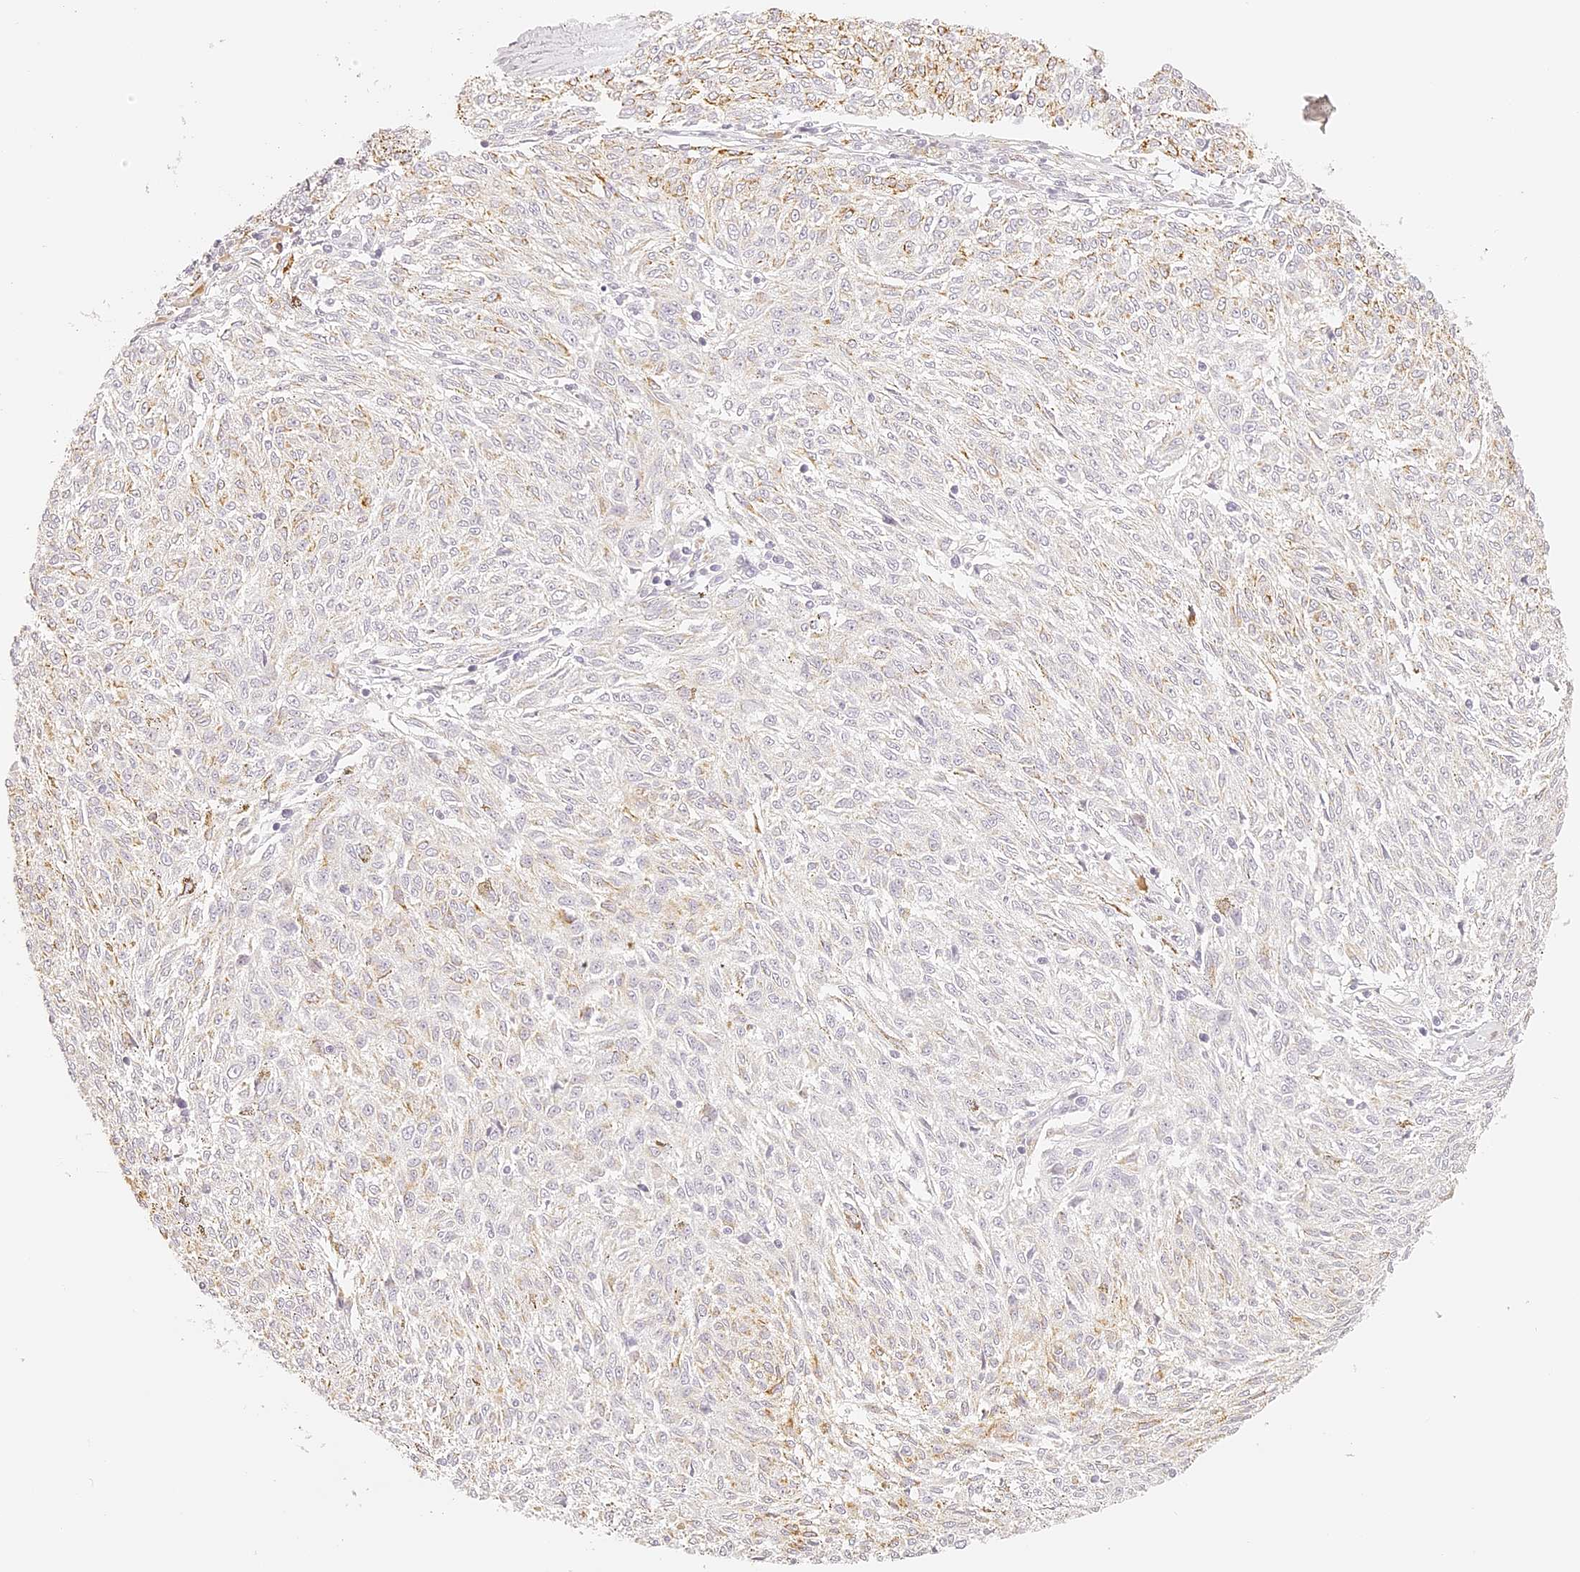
{"staining": {"intensity": "negative", "quantity": "none", "location": "none"}, "tissue": "melanoma", "cell_type": "Tumor cells", "image_type": "cancer", "snomed": [{"axis": "morphology", "description": "Malignant melanoma, NOS"}, {"axis": "topography", "description": "Skin"}], "caption": "Immunohistochemical staining of human melanoma demonstrates no significant staining in tumor cells.", "gene": "TRIM45", "patient": {"sex": "female", "age": 72}}